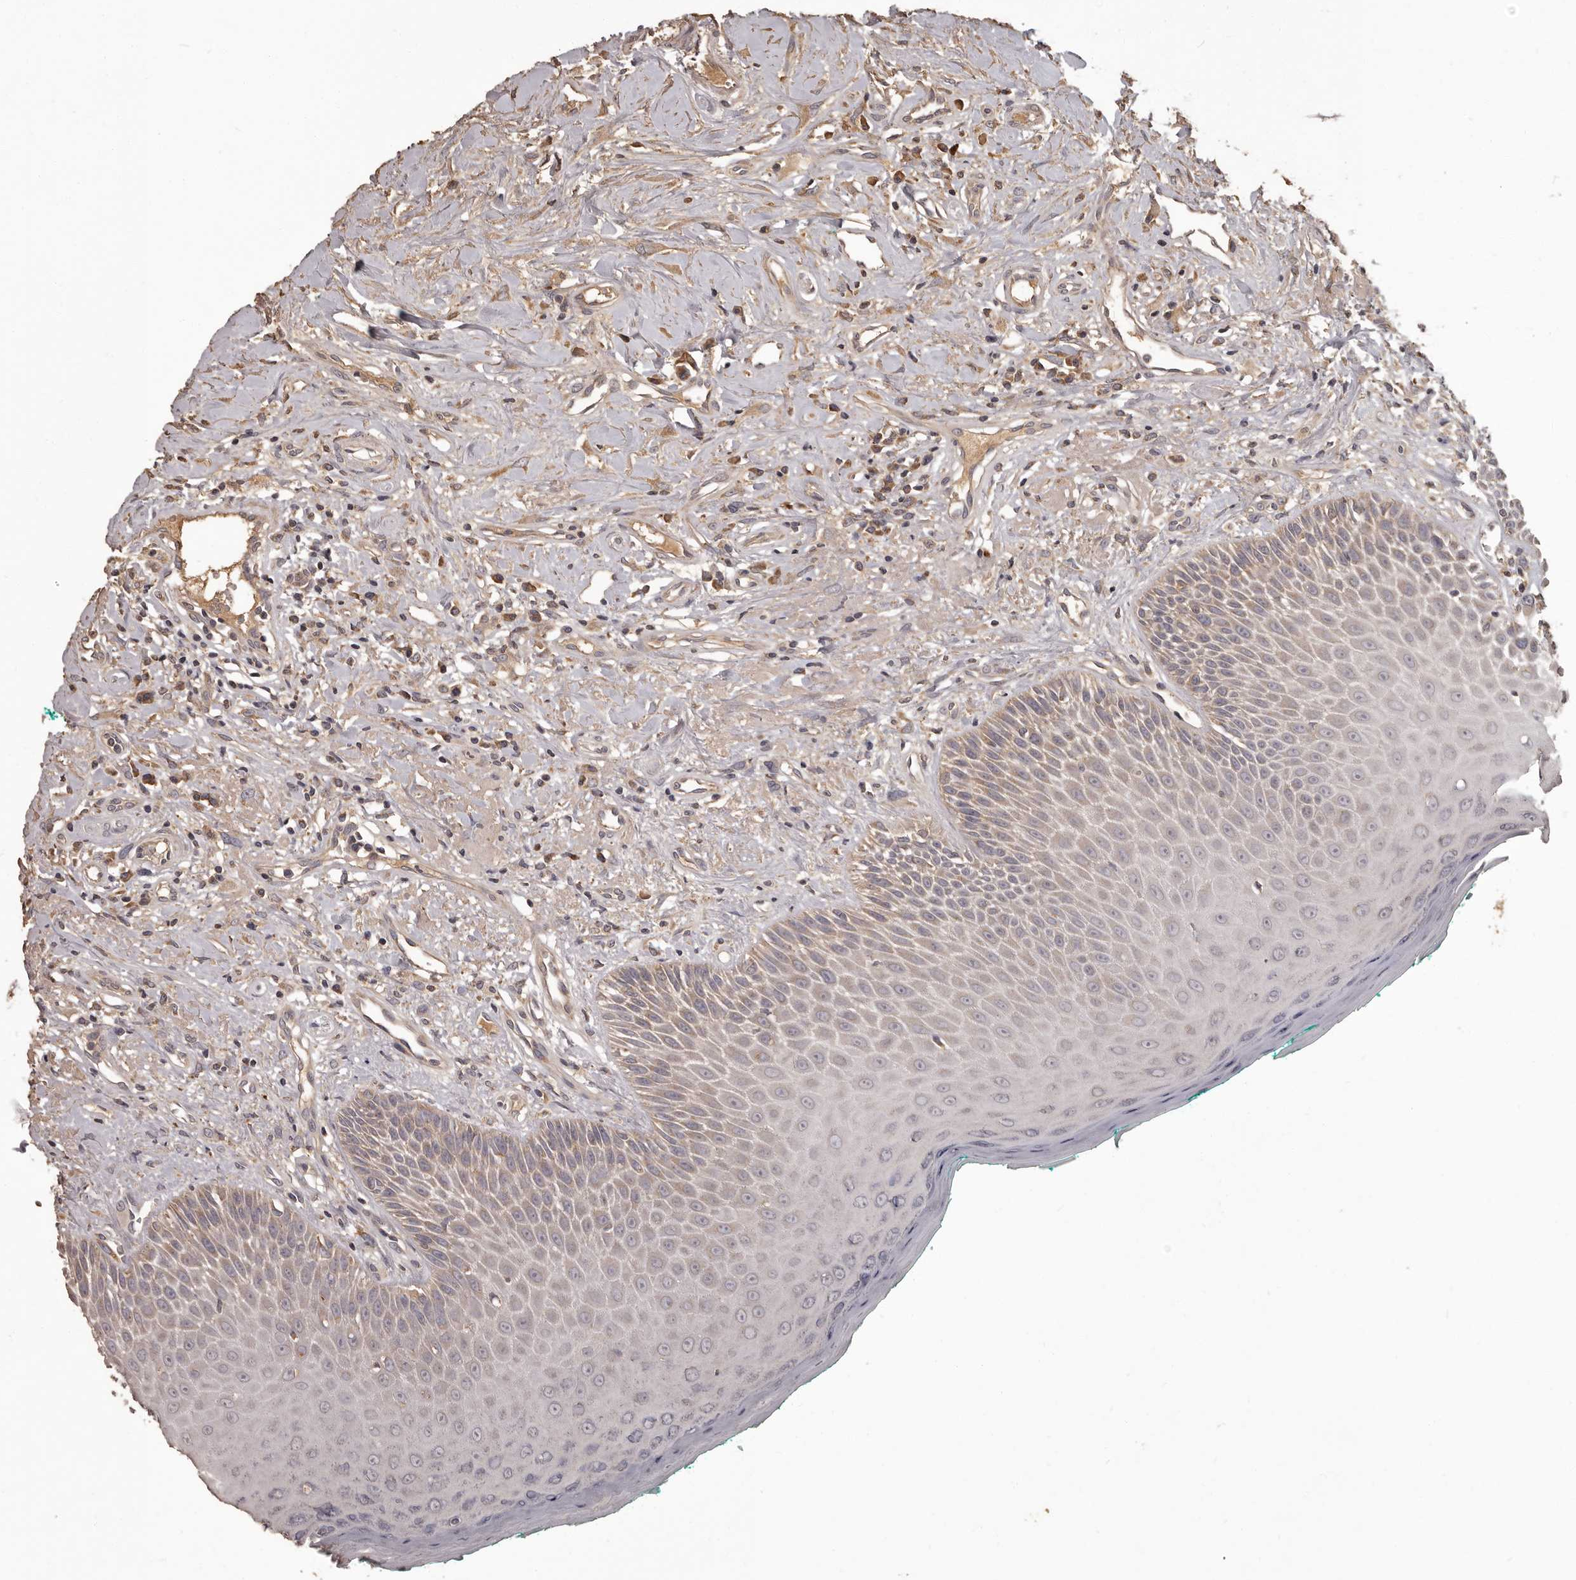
{"staining": {"intensity": "weak", "quantity": "25%-75%", "location": "cytoplasmic/membranous"}, "tissue": "oral mucosa", "cell_type": "Squamous epithelial cells", "image_type": "normal", "snomed": [{"axis": "morphology", "description": "Normal tissue, NOS"}, {"axis": "topography", "description": "Oral tissue"}], "caption": "Approximately 25%-75% of squamous epithelial cells in unremarkable human oral mucosa display weak cytoplasmic/membranous protein positivity as visualized by brown immunohistochemical staining.", "gene": "MGAT5", "patient": {"sex": "female", "age": 70}}